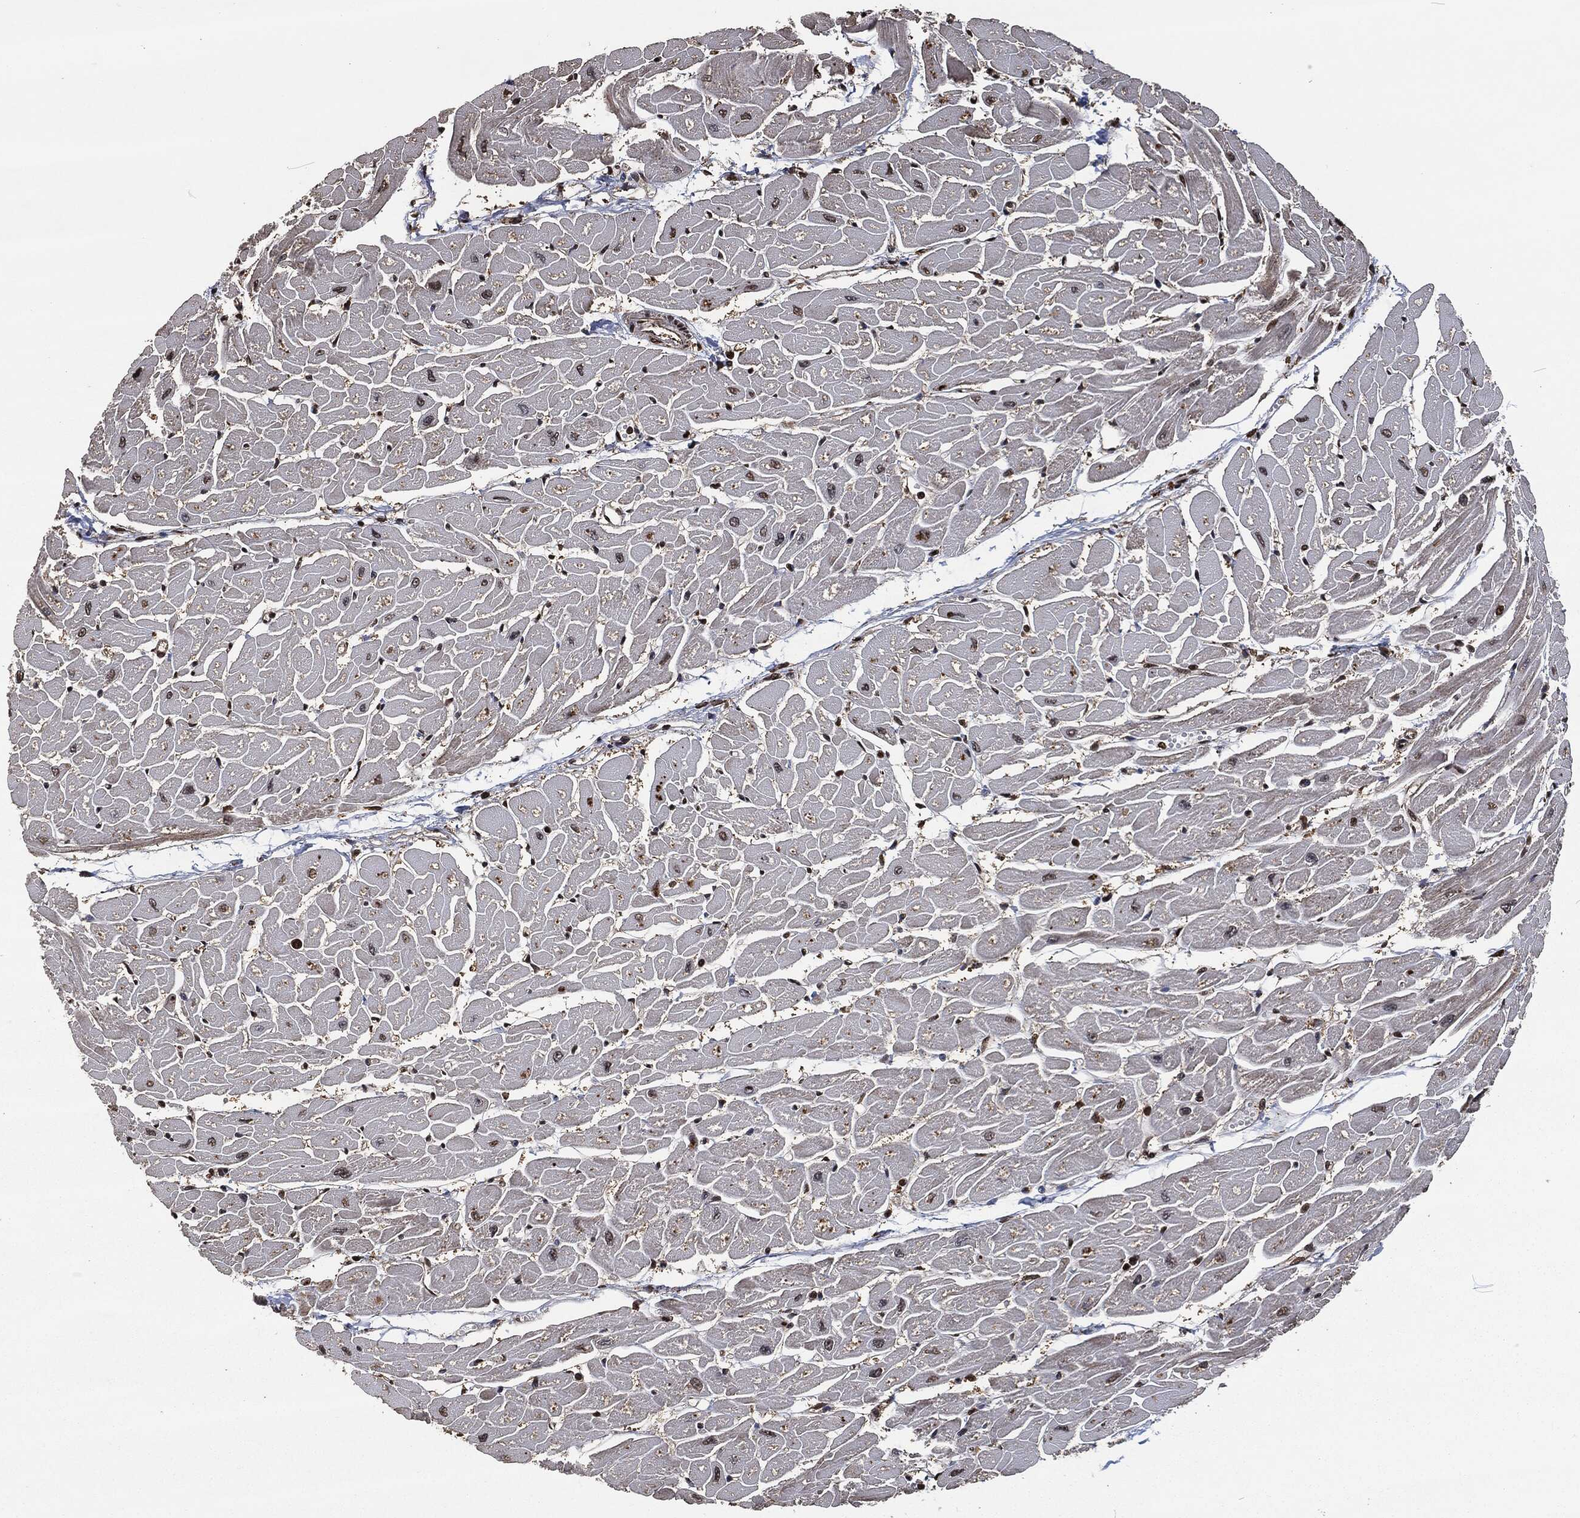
{"staining": {"intensity": "weak", "quantity": "25%-75%", "location": "cytoplasmic/membranous"}, "tissue": "heart muscle", "cell_type": "Cardiomyocytes", "image_type": "normal", "snomed": [{"axis": "morphology", "description": "Normal tissue, NOS"}, {"axis": "topography", "description": "Heart"}], "caption": "A brown stain labels weak cytoplasmic/membranous positivity of a protein in cardiomyocytes of unremarkable heart muscle. (IHC, brightfield microscopy, high magnification).", "gene": "SNAI1", "patient": {"sex": "male", "age": 57}}